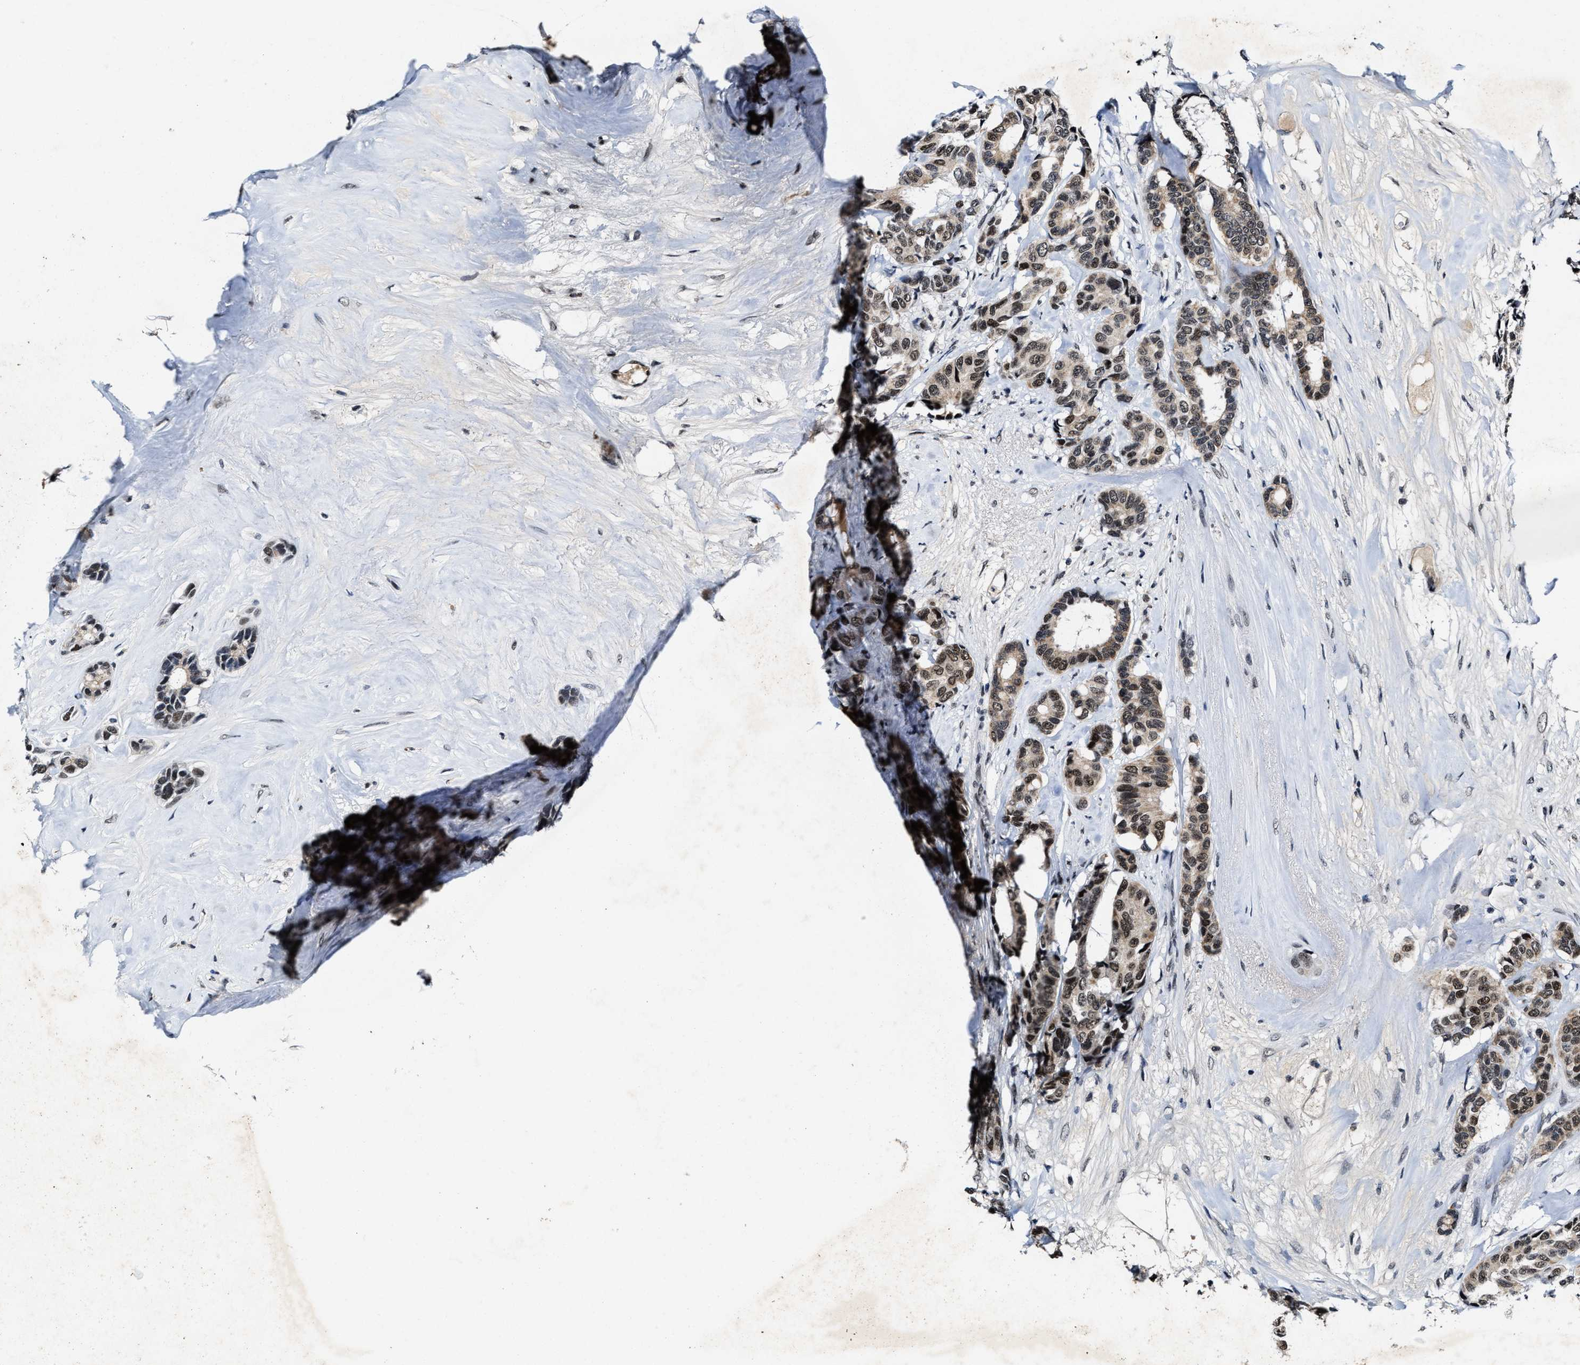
{"staining": {"intensity": "moderate", "quantity": ">75%", "location": "cytoplasmic/membranous,nuclear"}, "tissue": "breast cancer", "cell_type": "Tumor cells", "image_type": "cancer", "snomed": [{"axis": "morphology", "description": "Duct carcinoma"}, {"axis": "topography", "description": "Breast"}], "caption": "This is a micrograph of immunohistochemistry staining of breast cancer (intraductal carcinoma), which shows moderate positivity in the cytoplasmic/membranous and nuclear of tumor cells.", "gene": "INIP", "patient": {"sex": "female", "age": 87}}